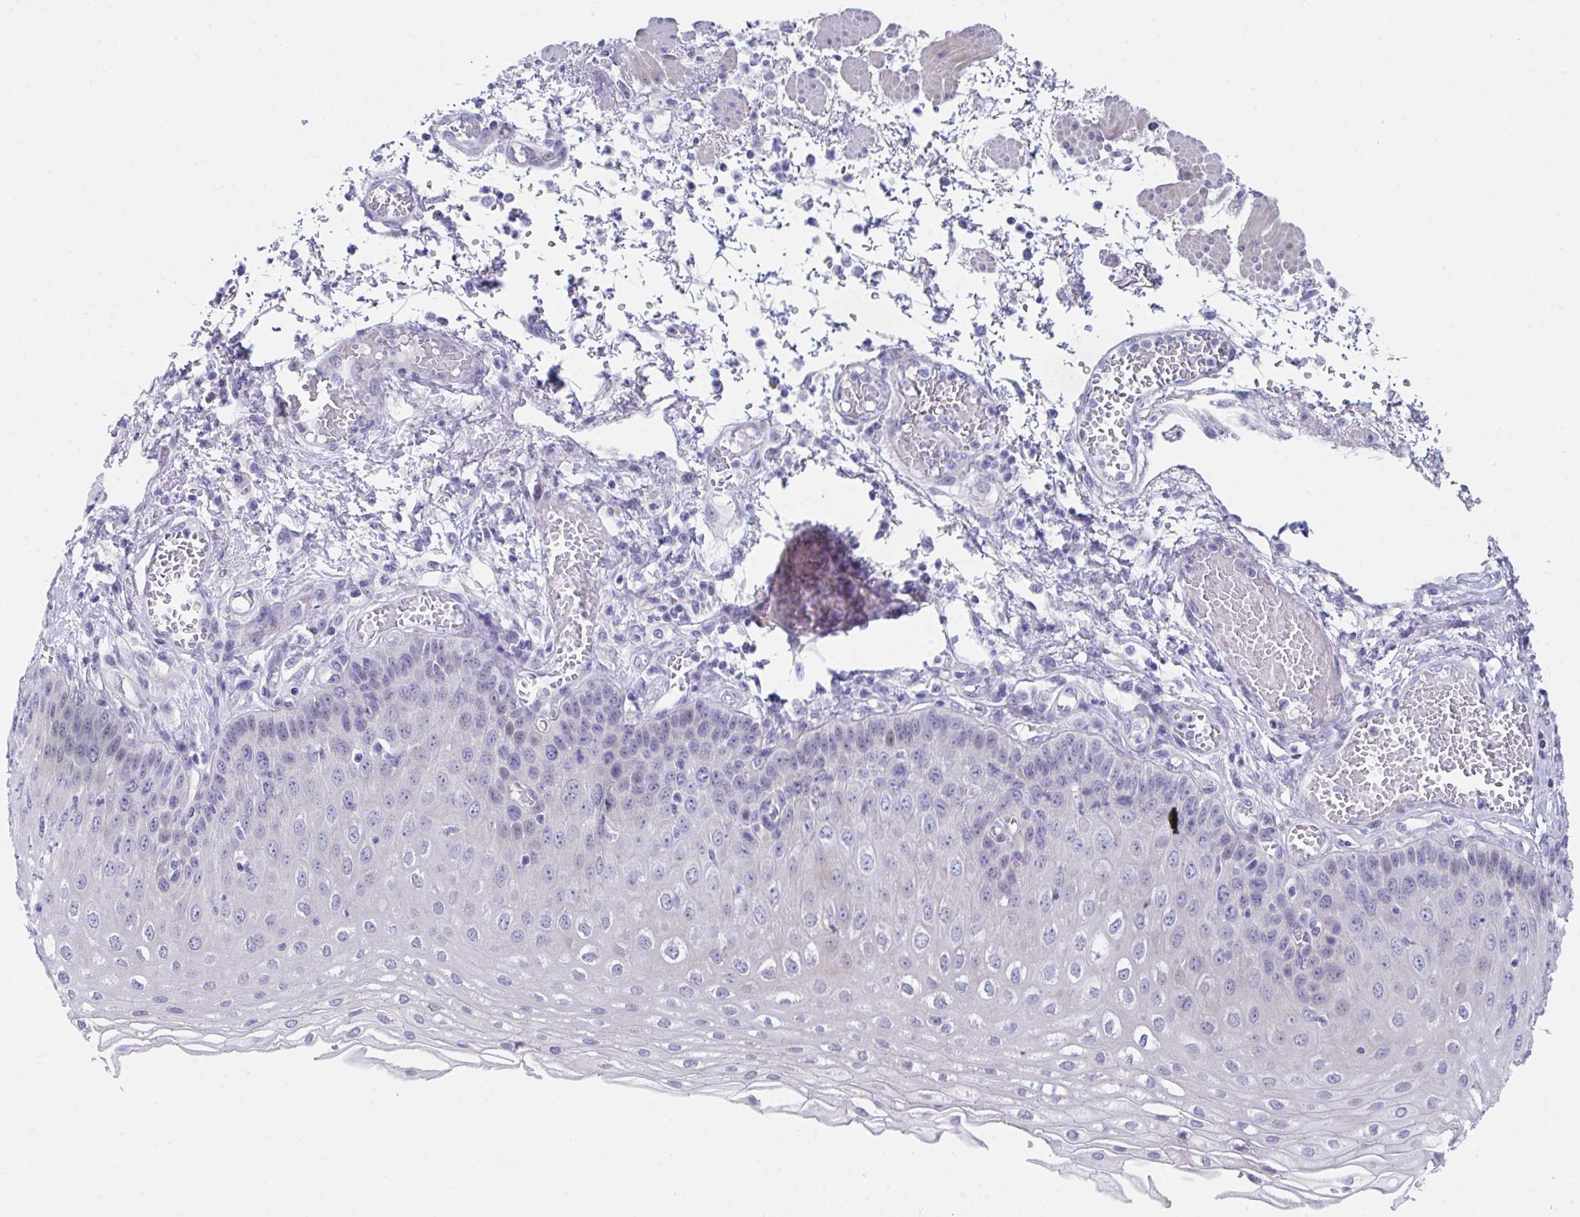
{"staining": {"intensity": "negative", "quantity": "none", "location": "none"}, "tissue": "esophagus", "cell_type": "Squamous epithelial cells", "image_type": "normal", "snomed": [{"axis": "morphology", "description": "Normal tissue, NOS"}, {"axis": "morphology", "description": "Adenocarcinoma, NOS"}, {"axis": "topography", "description": "Esophagus"}], "caption": "High power microscopy histopathology image of an immunohistochemistry micrograph of normal esophagus, revealing no significant positivity in squamous epithelial cells.", "gene": "FBXO47", "patient": {"sex": "male", "age": 81}}